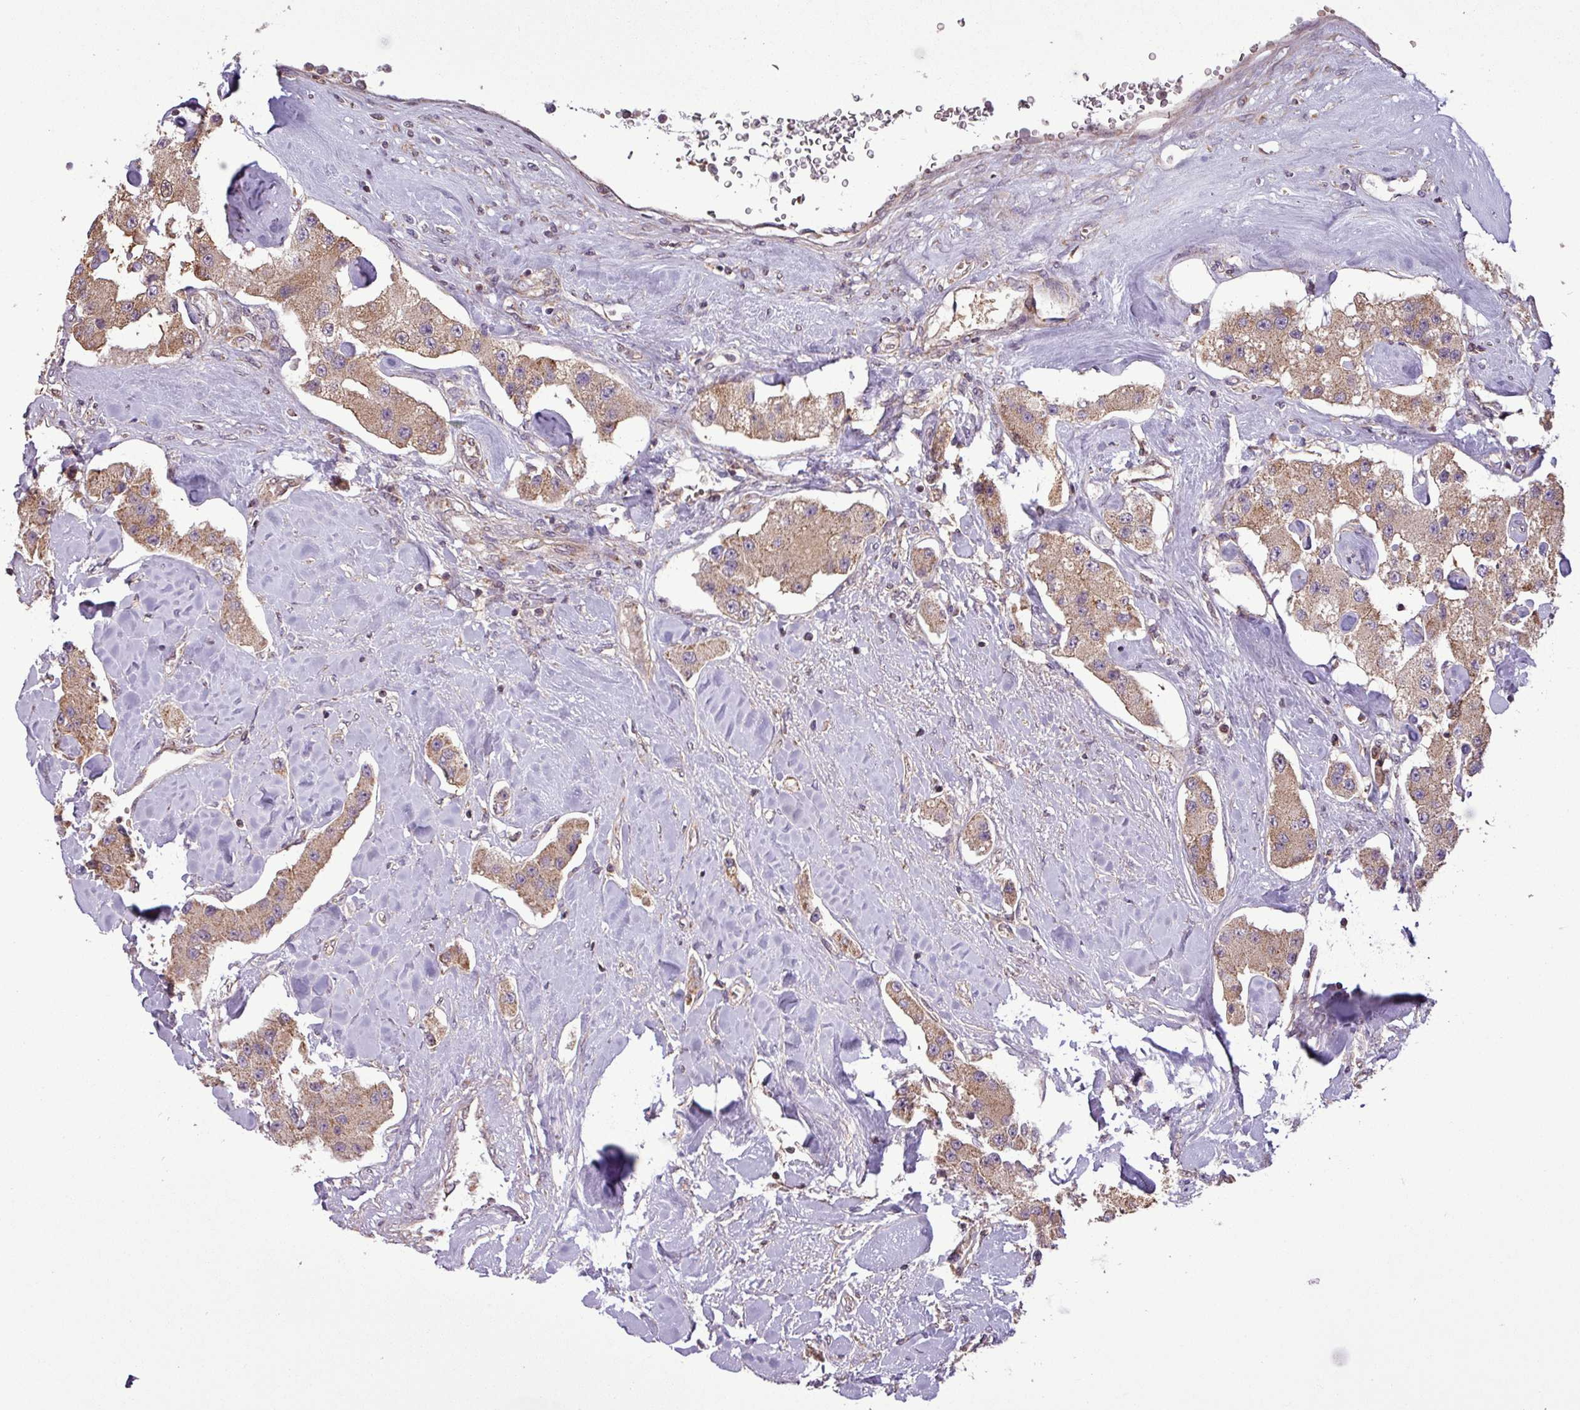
{"staining": {"intensity": "moderate", "quantity": ">75%", "location": "cytoplasmic/membranous"}, "tissue": "carcinoid", "cell_type": "Tumor cells", "image_type": "cancer", "snomed": [{"axis": "morphology", "description": "Carcinoid, malignant, NOS"}, {"axis": "topography", "description": "Pancreas"}], "caption": "The photomicrograph demonstrates a brown stain indicating the presence of a protein in the cytoplasmic/membranous of tumor cells in carcinoid (malignant). (DAB (3,3'-diaminobenzidine) = brown stain, brightfield microscopy at high magnification).", "gene": "MCTP2", "patient": {"sex": "male", "age": 41}}